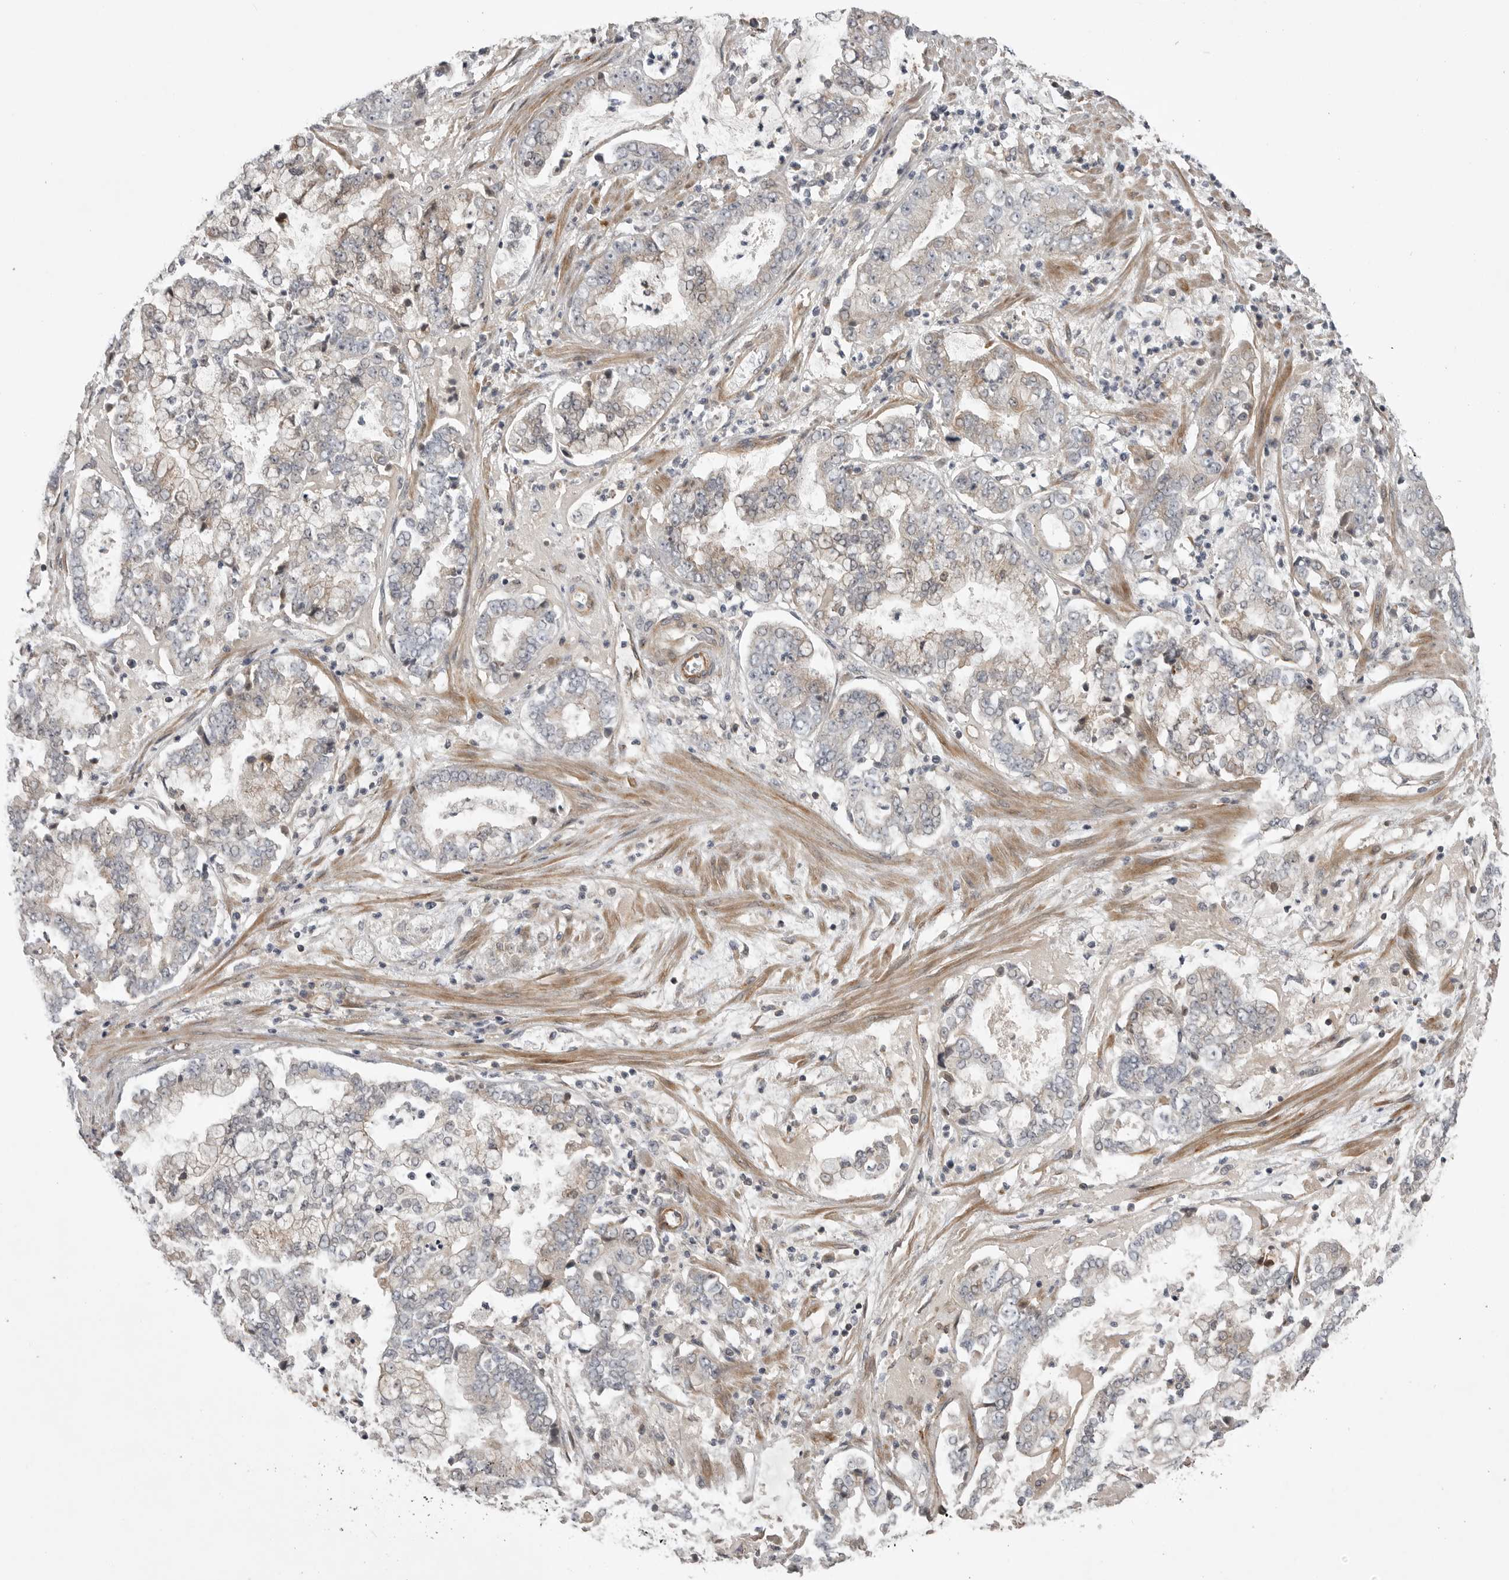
{"staining": {"intensity": "weak", "quantity": "<25%", "location": "cytoplasmic/membranous"}, "tissue": "stomach cancer", "cell_type": "Tumor cells", "image_type": "cancer", "snomed": [{"axis": "morphology", "description": "Adenocarcinoma, NOS"}, {"axis": "topography", "description": "Stomach"}], "caption": "IHC of stomach cancer reveals no expression in tumor cells.", "gene": "LRRC45", "patient": {"sex": "male", "age": 76}}